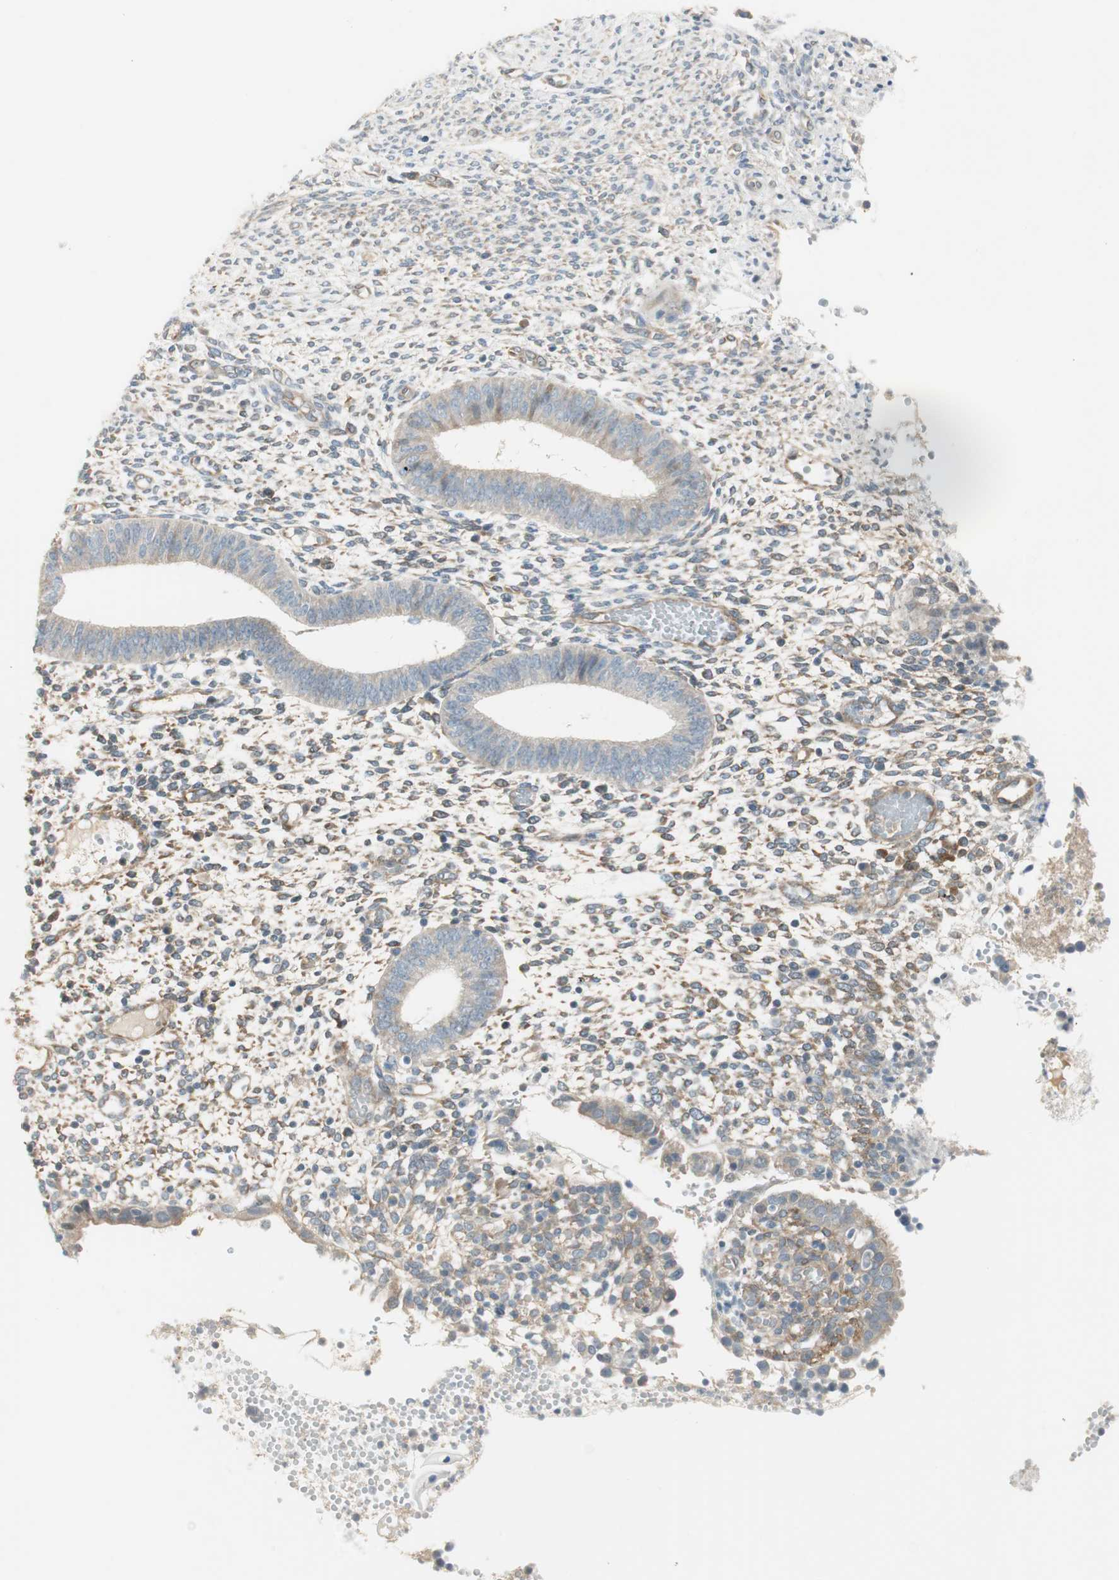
{"staining": {"intensity": "weak", "quantity": "<25%", "location": "cytoplasmic/membranous"}, "tissue": "endometrium", "cell_type": "Cells in endometrial stroma", "image_type": "normal", "snomed": [{"axis": "morphology", "description": "Normal tissue, NOS"}, {"axis": "topography", "description": "Endometrium"}], "caption": "The histopathology image shows no staining of cells in endometrial stroma in normal endometrium.", "gene": "STON1", "patient": {"sex": "female", "age": 35}}